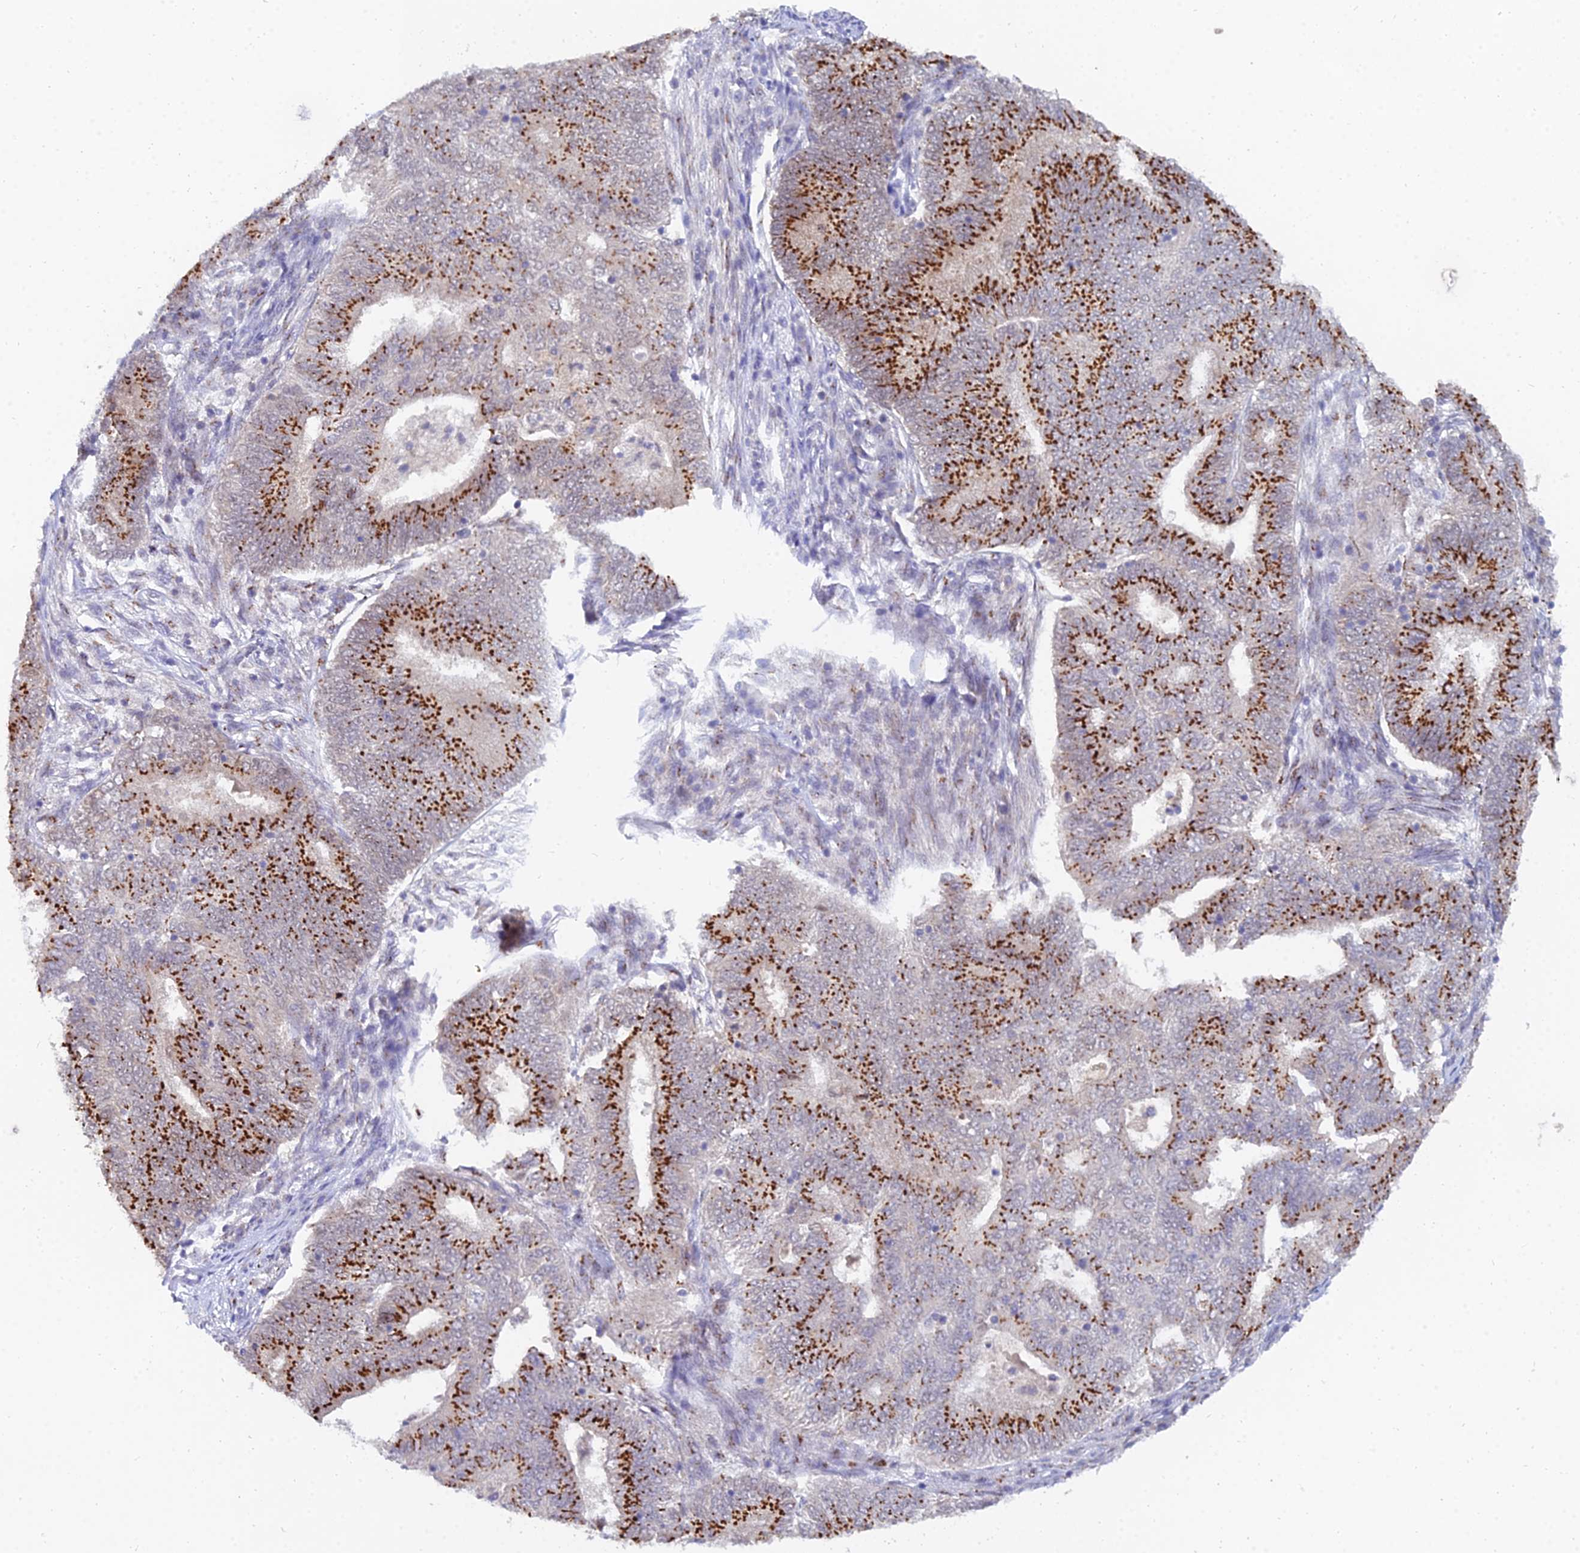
{"staining": {"intensity": "strong", "quantity": "25%-75%", "location": "cytoplasmic/membranous"}, "tissue": "endometrial cancer", "cell_type": "Tumor cells", "image_type": "cancer", "snomed": [{"axis": "morphology", "description": "Adenocarcinoma, NOS"}, {"axis": "topography", "description": "Endometrium"}], "caption": "Protein analysis of endometrial adenocarcinoma tissue demonstrates strong cytoplasmic/membranous positivity in approximately 25%-75% of tumor cells.", "gene": "THOC3", "patient": {"sex": "female", "age": 62}}